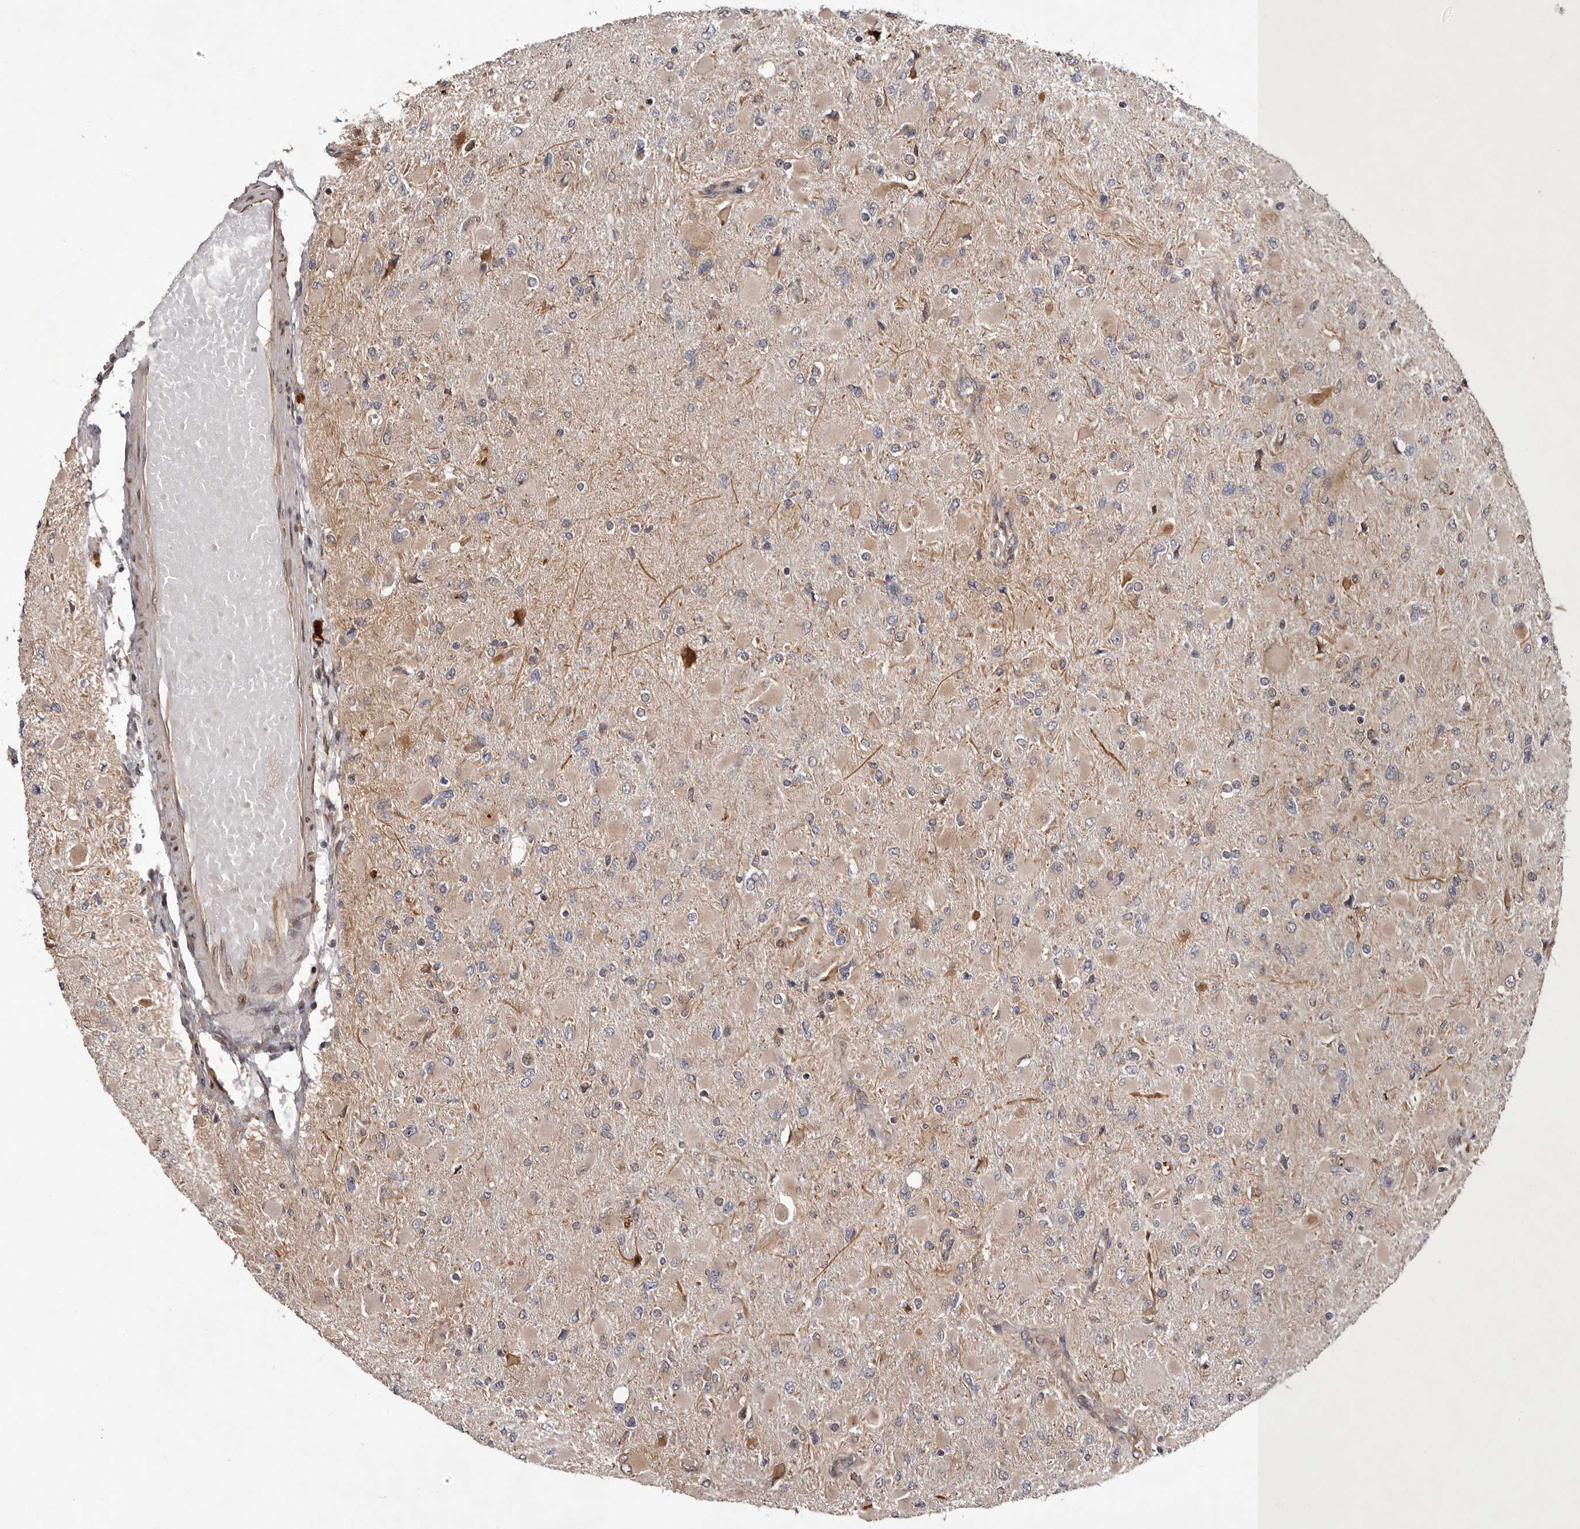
{"staining": {"intensity": "negative", "quantity": "none", "location": "none"}, "tissue": "glioma", "cell_type": "Tumor cells", "image_type": "cancer", "snomed": [{"axis": "morphology", "description": "Glioma, malignant, High grade"}, {"axis": "topography", "description": "Cerebral cortex"}], "caption": "DAB (3,3'-diaminobenzidine) immunohistochemical staining of glioma reveals no significant positivity in tumor cells.", "gene": "GADD45B", "patient": {"sex": "female", "age": 36}}